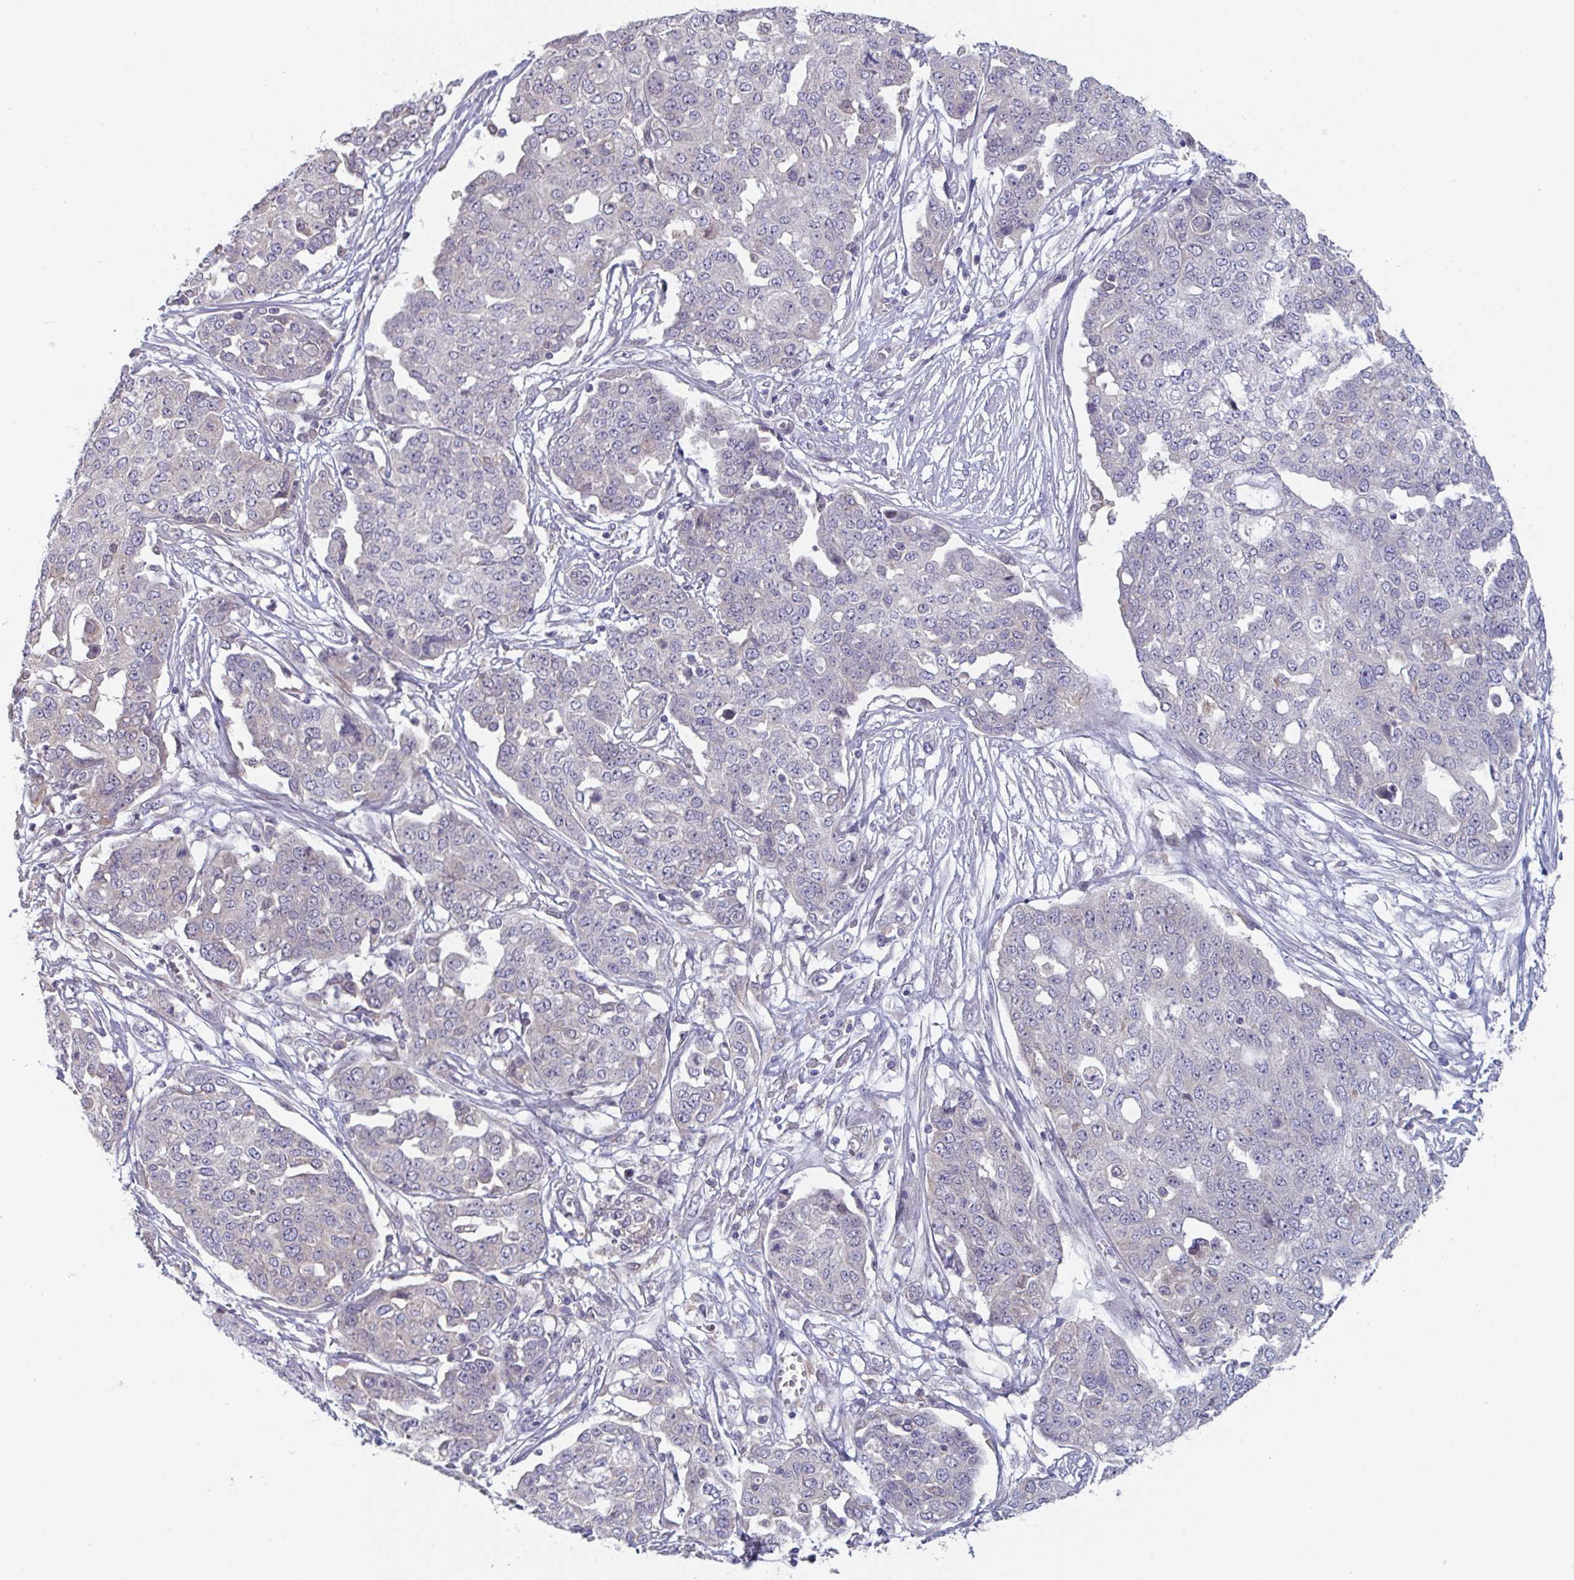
{"staining": {"intensity": "negative", "quantity": "none", "location": "none"}, "tissue": "ovarian cancer", "cell_type": "Tumor cells", "image_type": "cancer", "snomed": [{"axis": "morphology", "description": "Cystadenocarcinoma, serous, NOS"}, {"axis": "topography", "description": "Soft tissue"}, {"axis": "topography", "description": "Ovary"}], "caption": "The image displays no significant staining in tumor cells of ovarian cancer.", "gene": "PTPRD", "patient": {"sex": "female", "age": 57}}